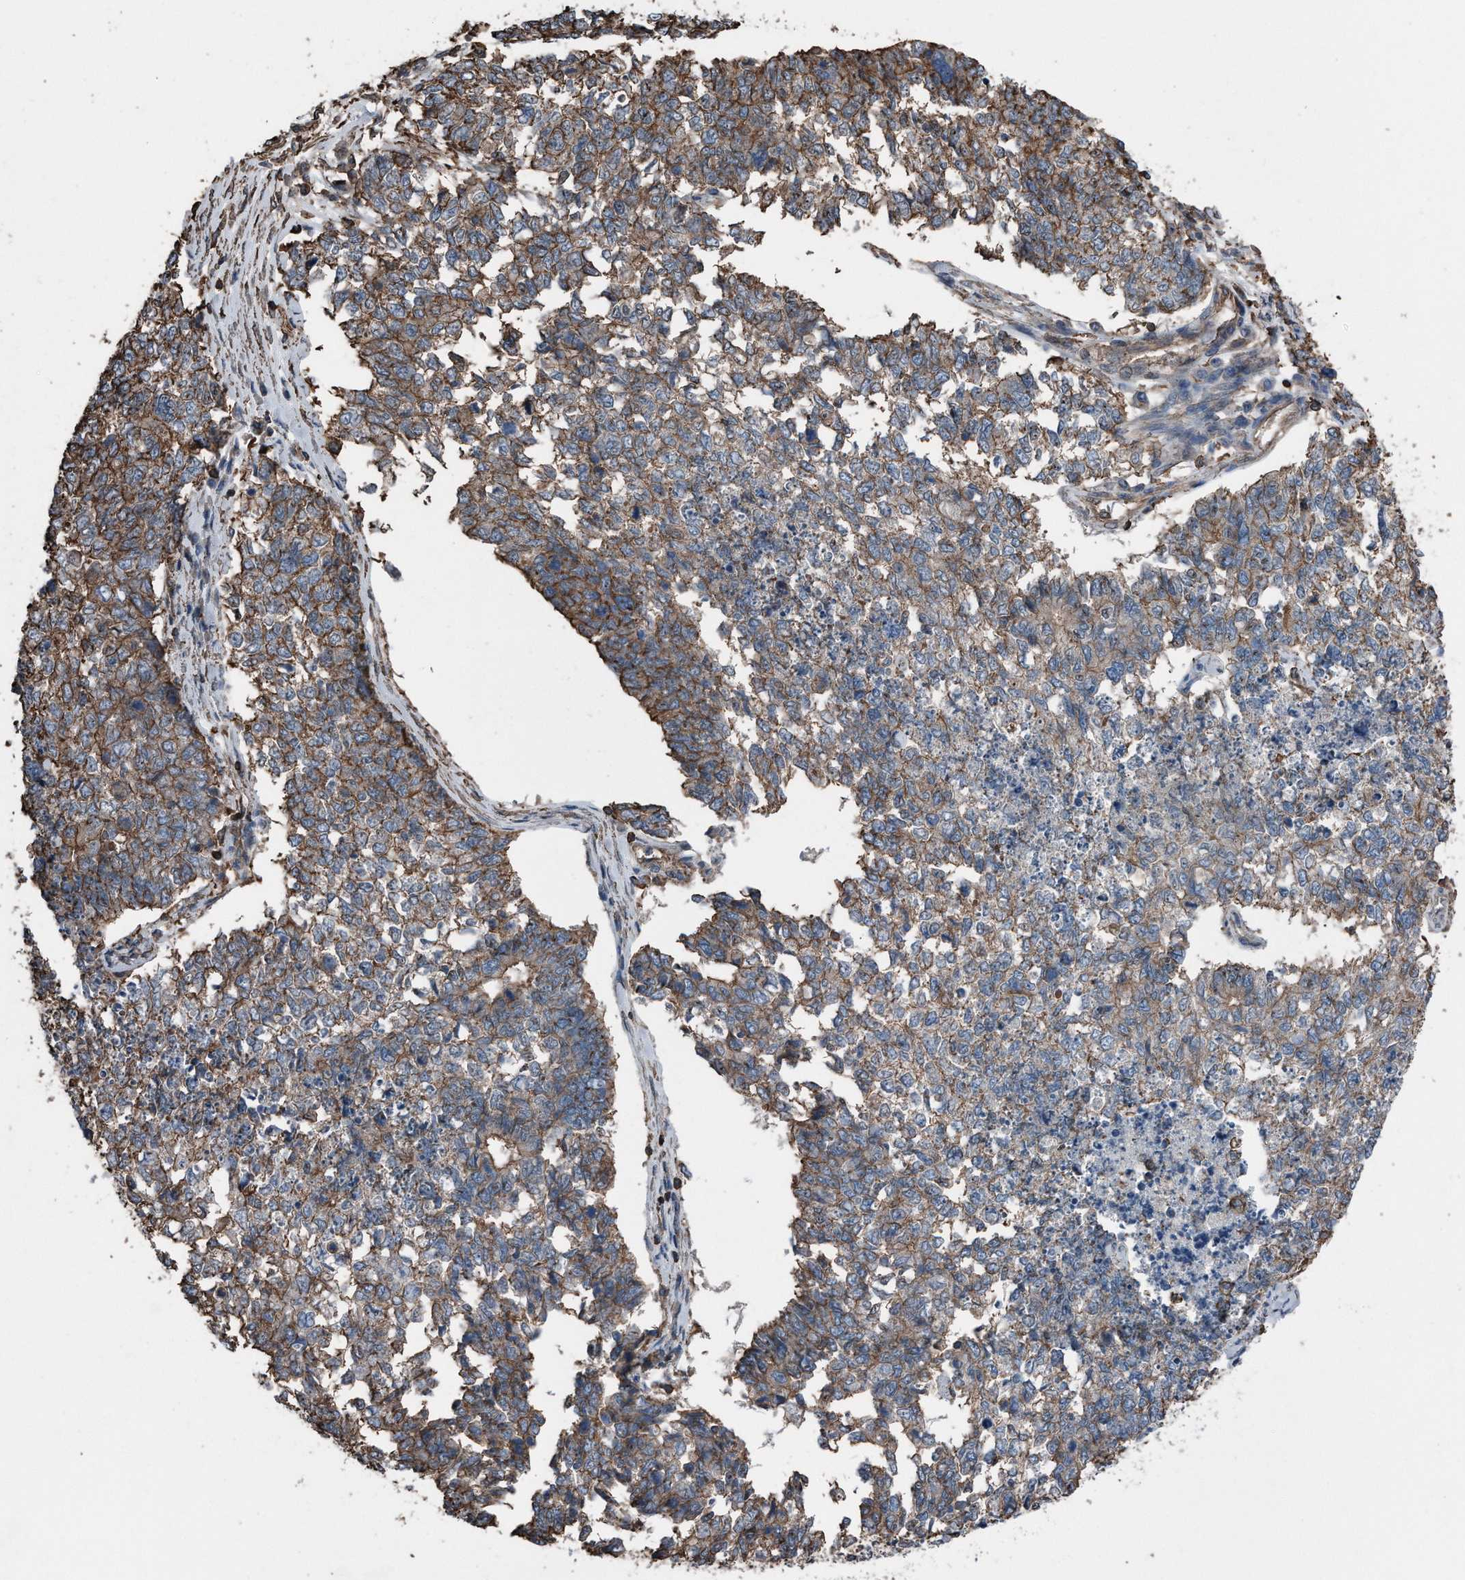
{"staining": {"intensity": "moderate", "quantity": ">75%", "location": "cytoplasmic/membranous"}, "tissue": "cervical cancer", "cell_type": "Tumor cells", "image_type": "cancer", "snomed": [{"axis": "morphology", "description": "Squamous cell carcinoma, NOS"}, {"axis": "topography", "description": "Cervix"}], "caption": "A micrograph of human cervical squamous cell carcinoma stained for a protein displays moderate cytoplasmic/membranous brown staining in tumor cells.", "gene": "RSPO3", "patient": {"sex": "female", "age": 63}}